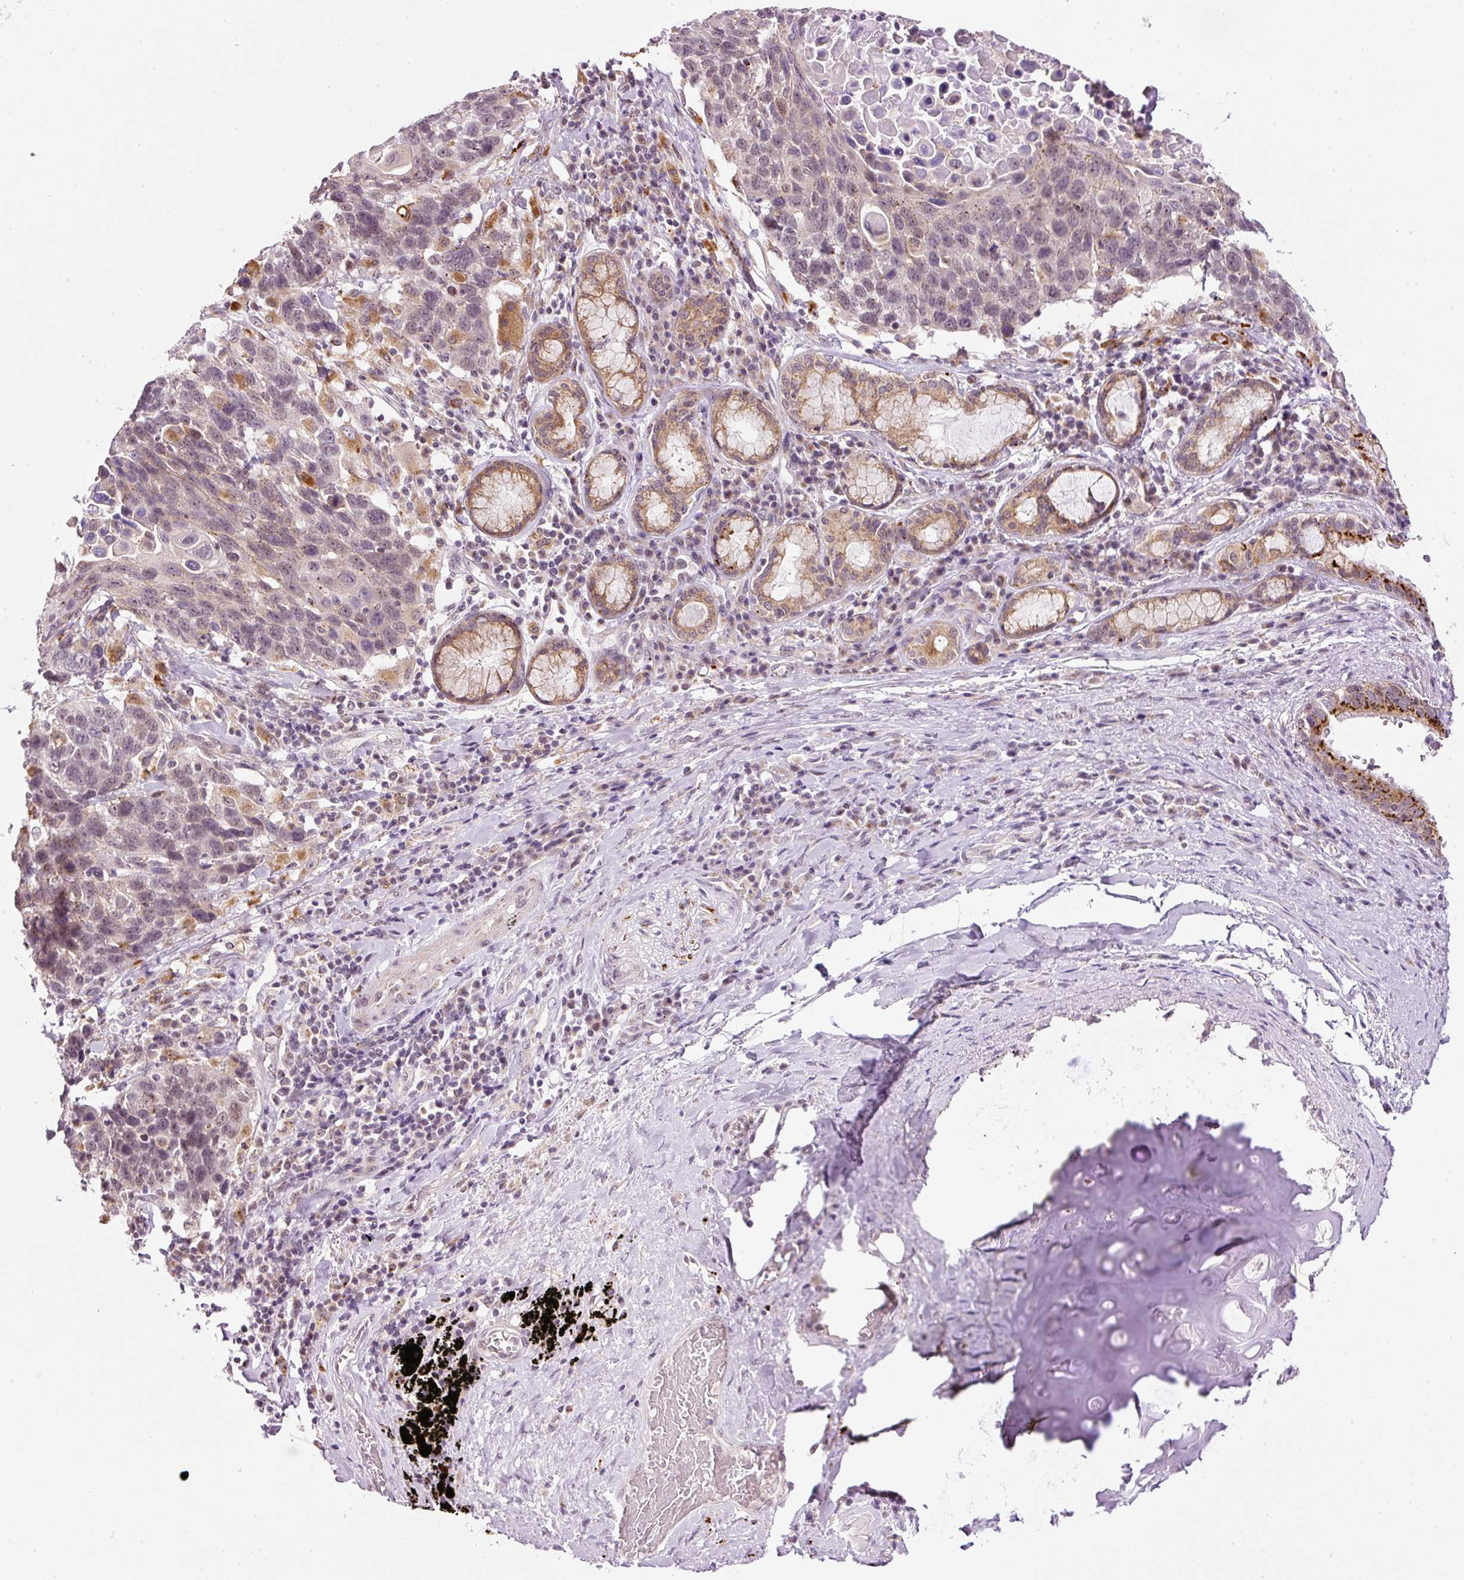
{"staining": {"intensity": "negative", "quantity": "none", "location": "none"}, "tissue": "lung cancer", "cell_type": "Tumor cells", "image_type": "cancer", "snomed": [{"axis": "morphology", "description": "Squamous cell carcinoma, NOS"}, {"axis": "topography", "description": "Lung"}], "caption": "An image of human squamous cell carcinoma (lung) is negative for staining in tumor cells.", "gene": "ZNF639", "patient": {"sex": "male", "age": 66}}